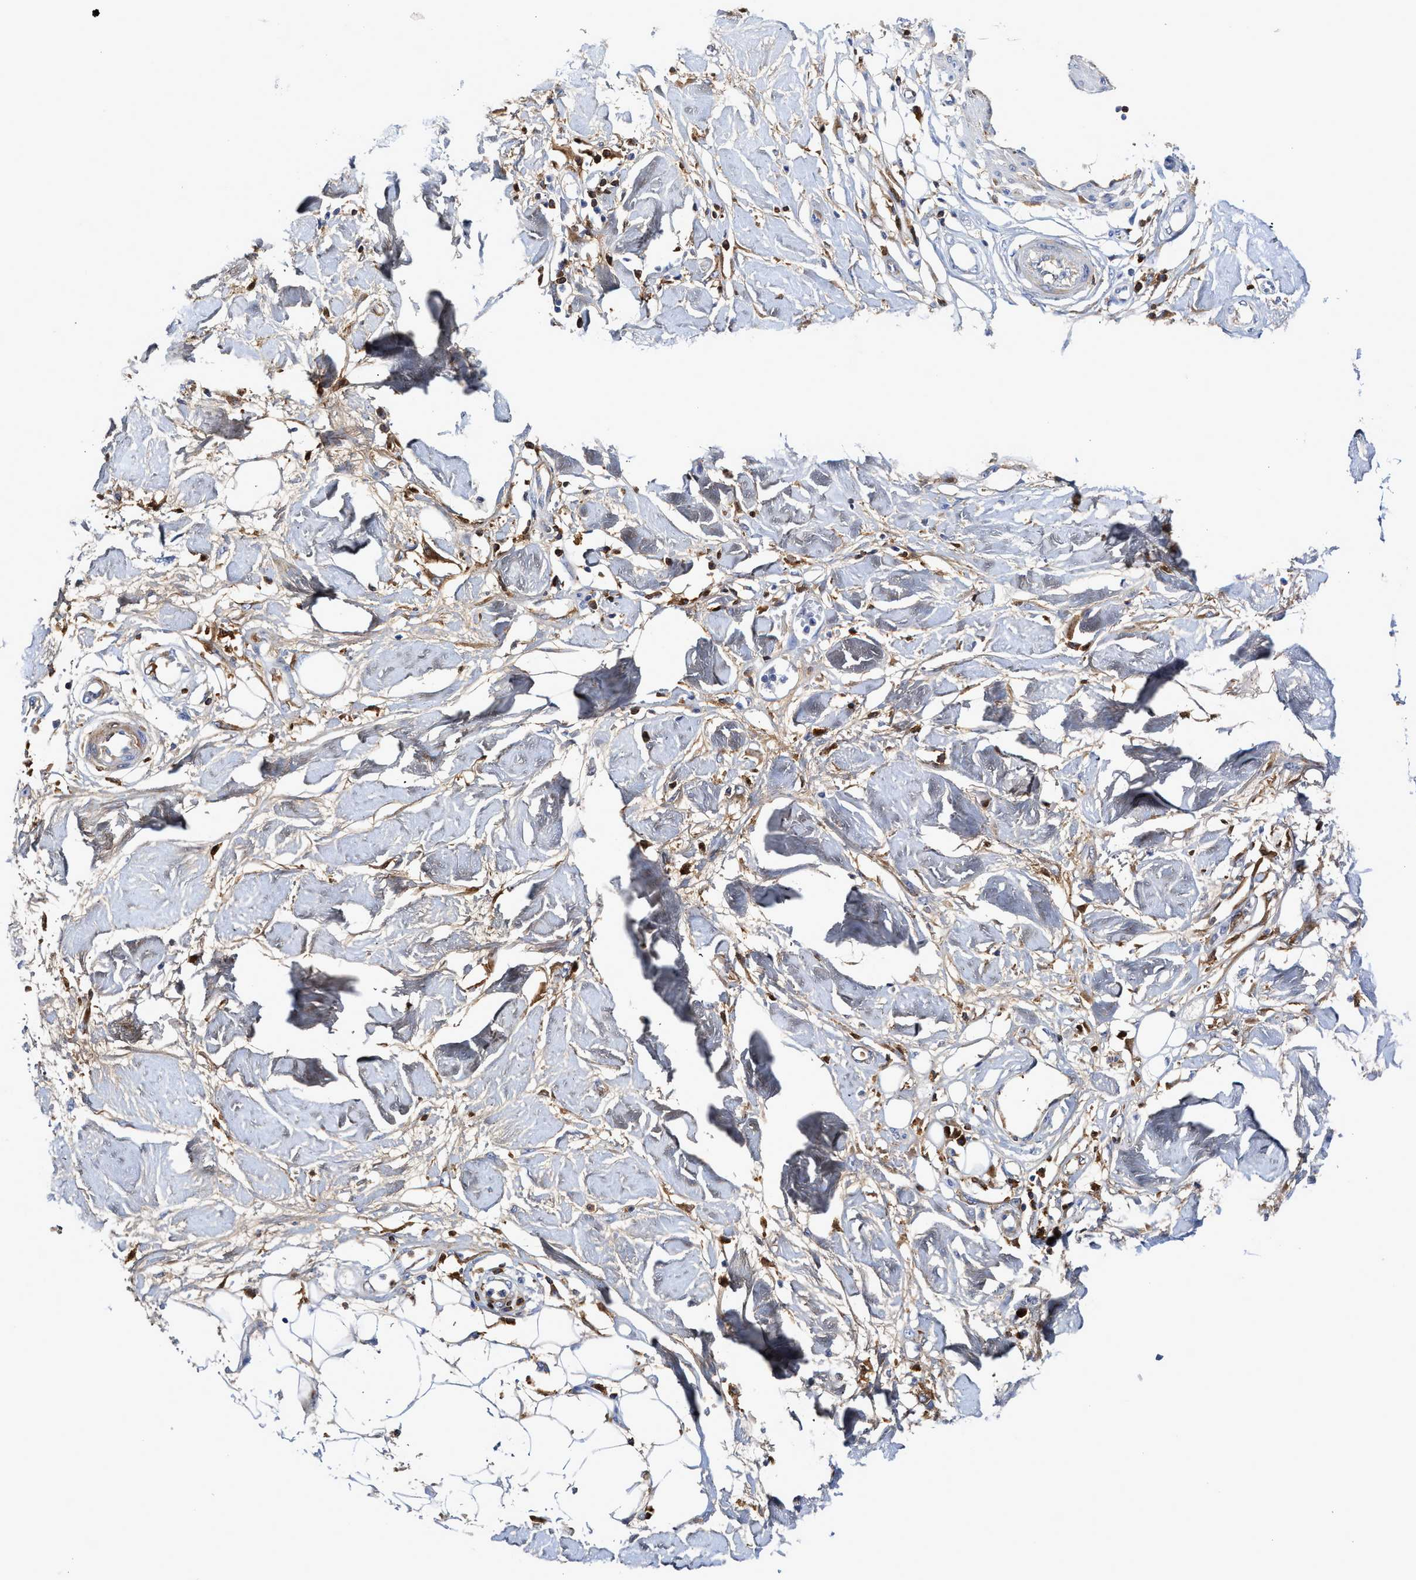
{"staining": {"intensity": "negative", "quantity": "none", "location": "none"}, "tissue": "adipose tissue", "cell_type": "Adipocytes", "image_type": "normal", "snomed": [{"axis": "morphology", "description": "Normal tissue, NOS"}, {"axis": "morphology", "description": "Squamous cell carcinoma, NOS"}, {"axis": "topography", "description": "Skin"}, {"axis": "topography", "description": "Peripheral nerve tissue"}], "caption": "DAB (3,3'-diaminobenzidine) immunohistochemical staining of normal human adipose tissue shows no significant expression in adipocytes. (Brightfield microscopy of DAB (3,3'-diaminobenzidine) immunohistochemistry (IHC) at high magnification).", "gene": "C2", "patient": {"sex": "male", "age": 83}}